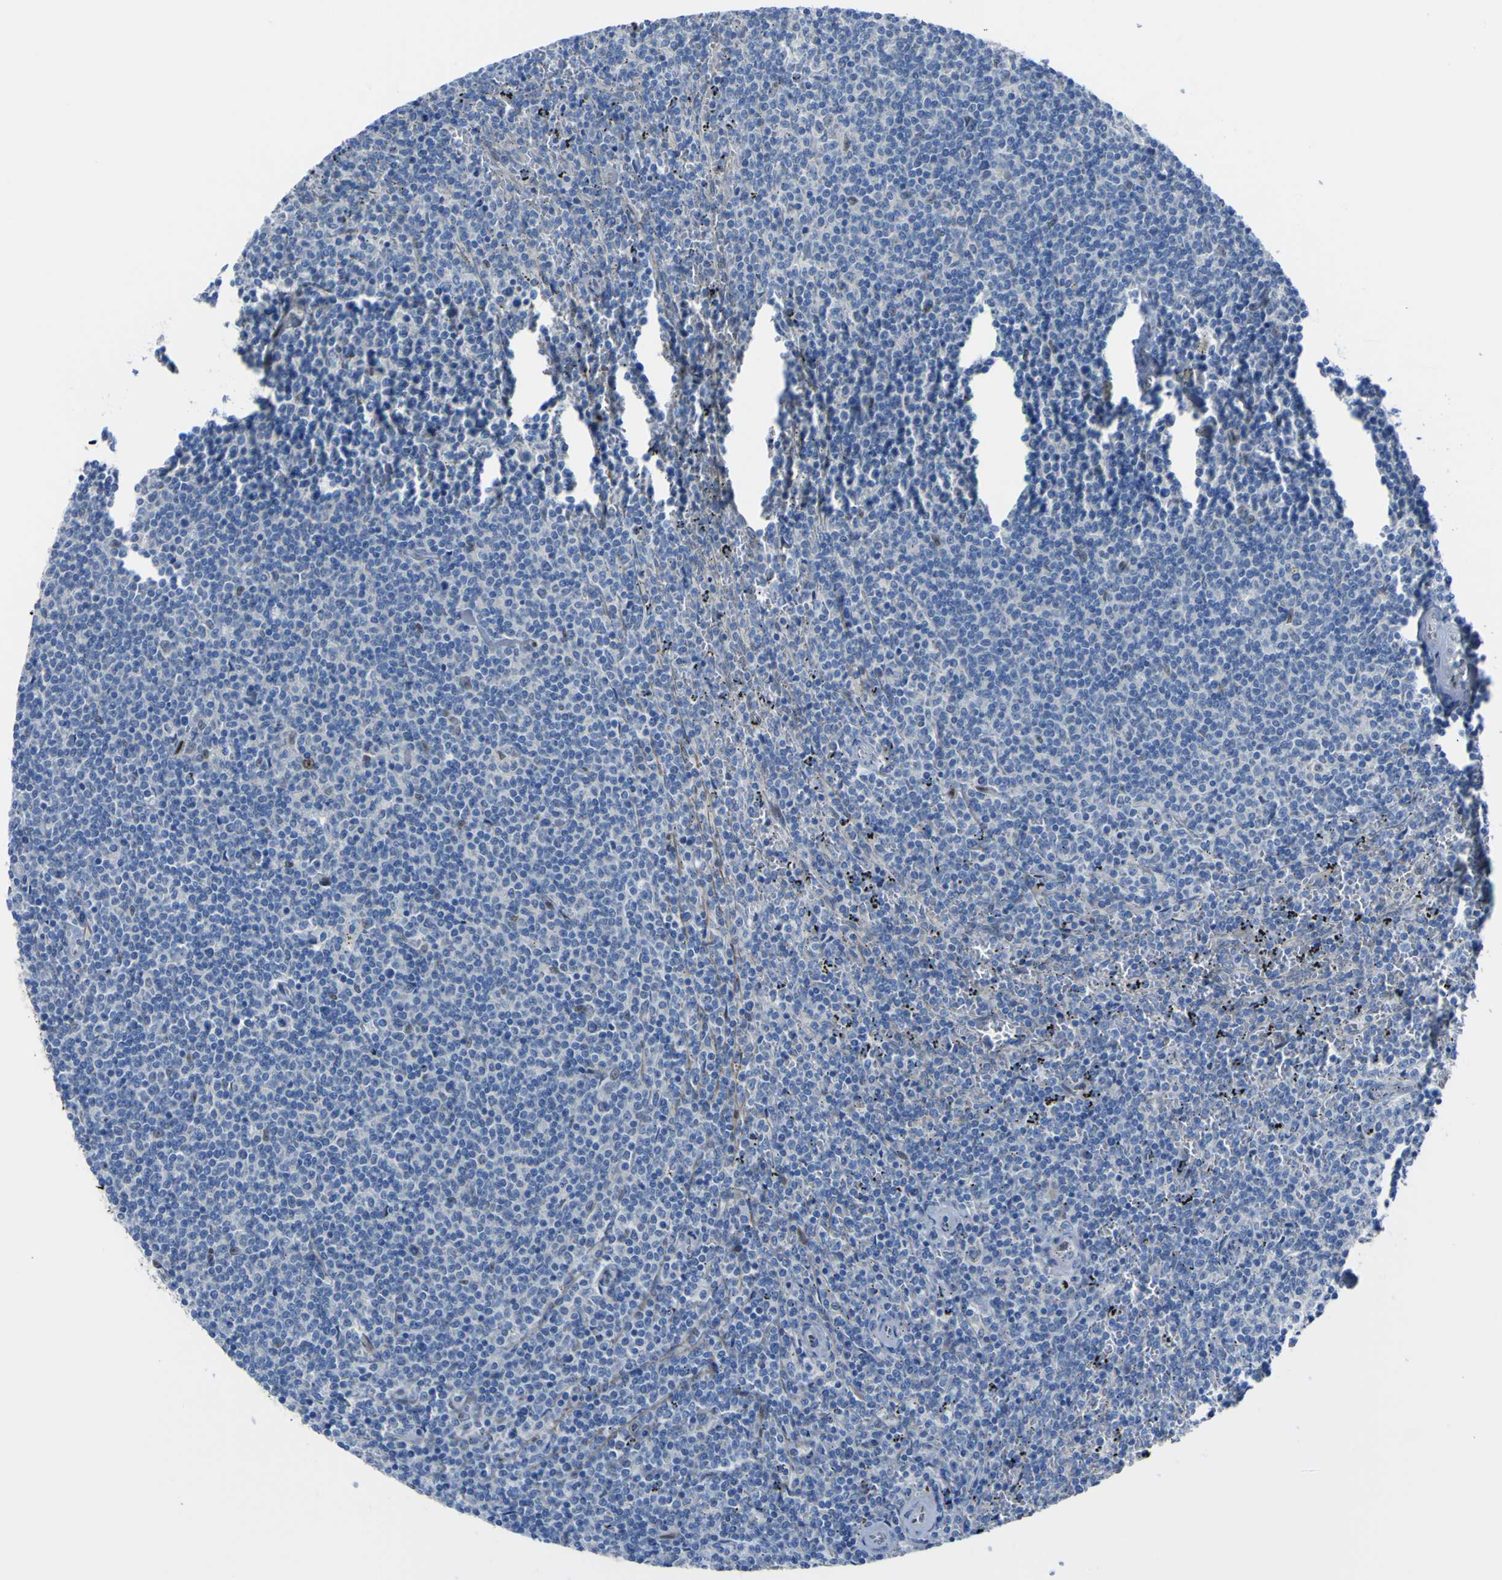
{"staining": {"intensity": "negative", "quantity": "none", "location": "none"}, "tissue": "lymphoma", "cell_type": "Tumor cells", "image_type": "cancer", "snomed": [{"axis": "morphology", "description": "Malignant lymphoma, non-Hodgkin's type, Low grade"}, {"axis": "topography", "description": "Spleen"}], "caption": "There is no significant positivity in tumor cells of malignant lymphoma, non-Hodgkin's type (low-grade). (Immunohistochemistry, brightfield microscopy, high magnification).", "gene": "LRRN1", "patient": {"sex": "female", "age": 50}}